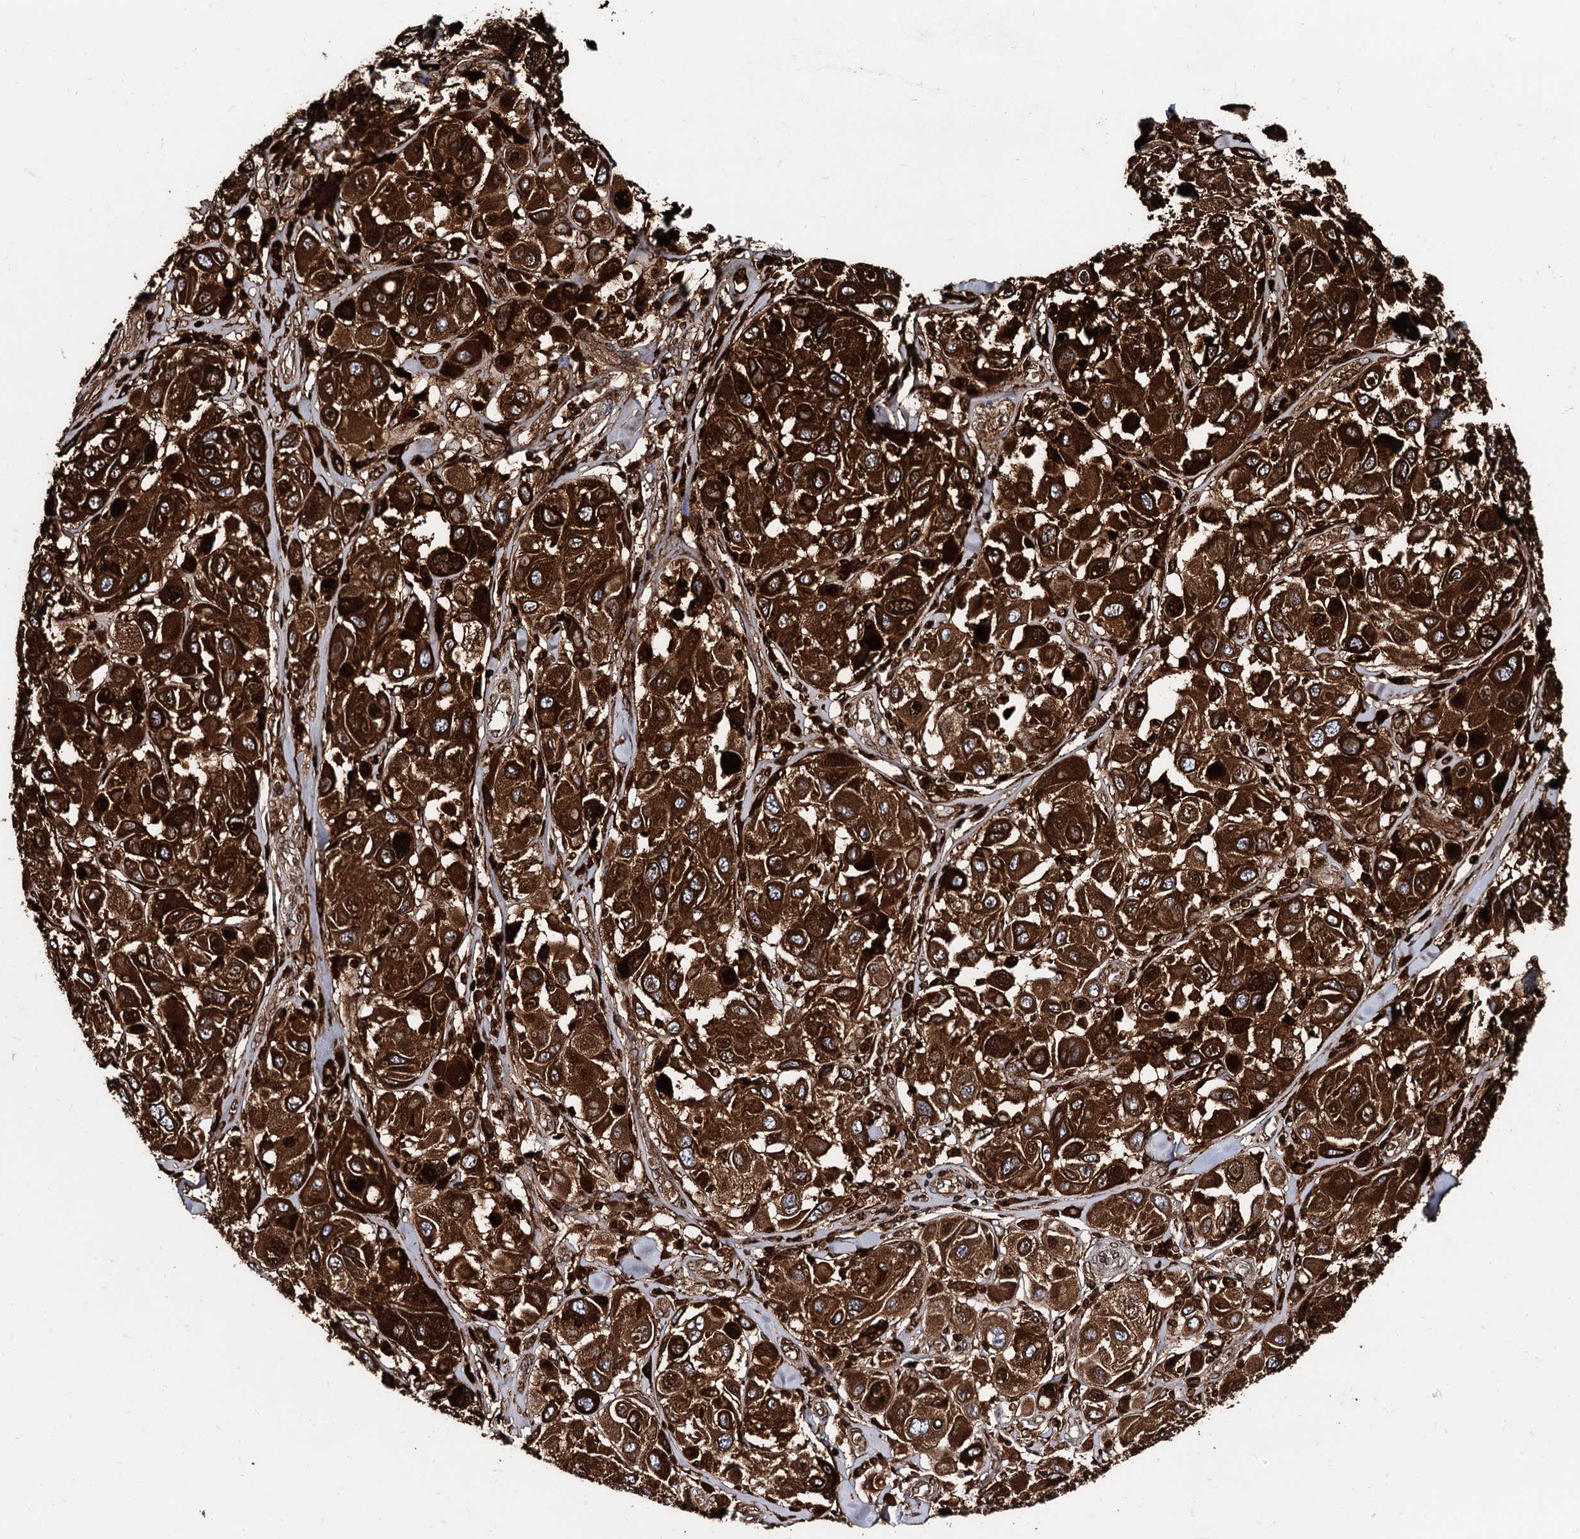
{"staining": {"intensity": "strong", "quantity": ">75%", "location": "cytoplasmic/membranous"}, "tissue": "melanoma", "cell_type": "Tumor cells", "image_type": "cancer", "snomed": [{"axis": "morphology", "description": "Malignant melanoma, Metastatic site"}, {"axis": "topography", "description": "Skin"}], "caption": "Immunohistochemistry (DAB (3,3'-diaminobenzidine)) staining of human melanoma shows strong cytoplasmic/membranous protein positivity in about >75% of tumor cells. Nuclei are stained in blue.", "gene": "APOD", "patient": {"sex": "male", "age": 41}}